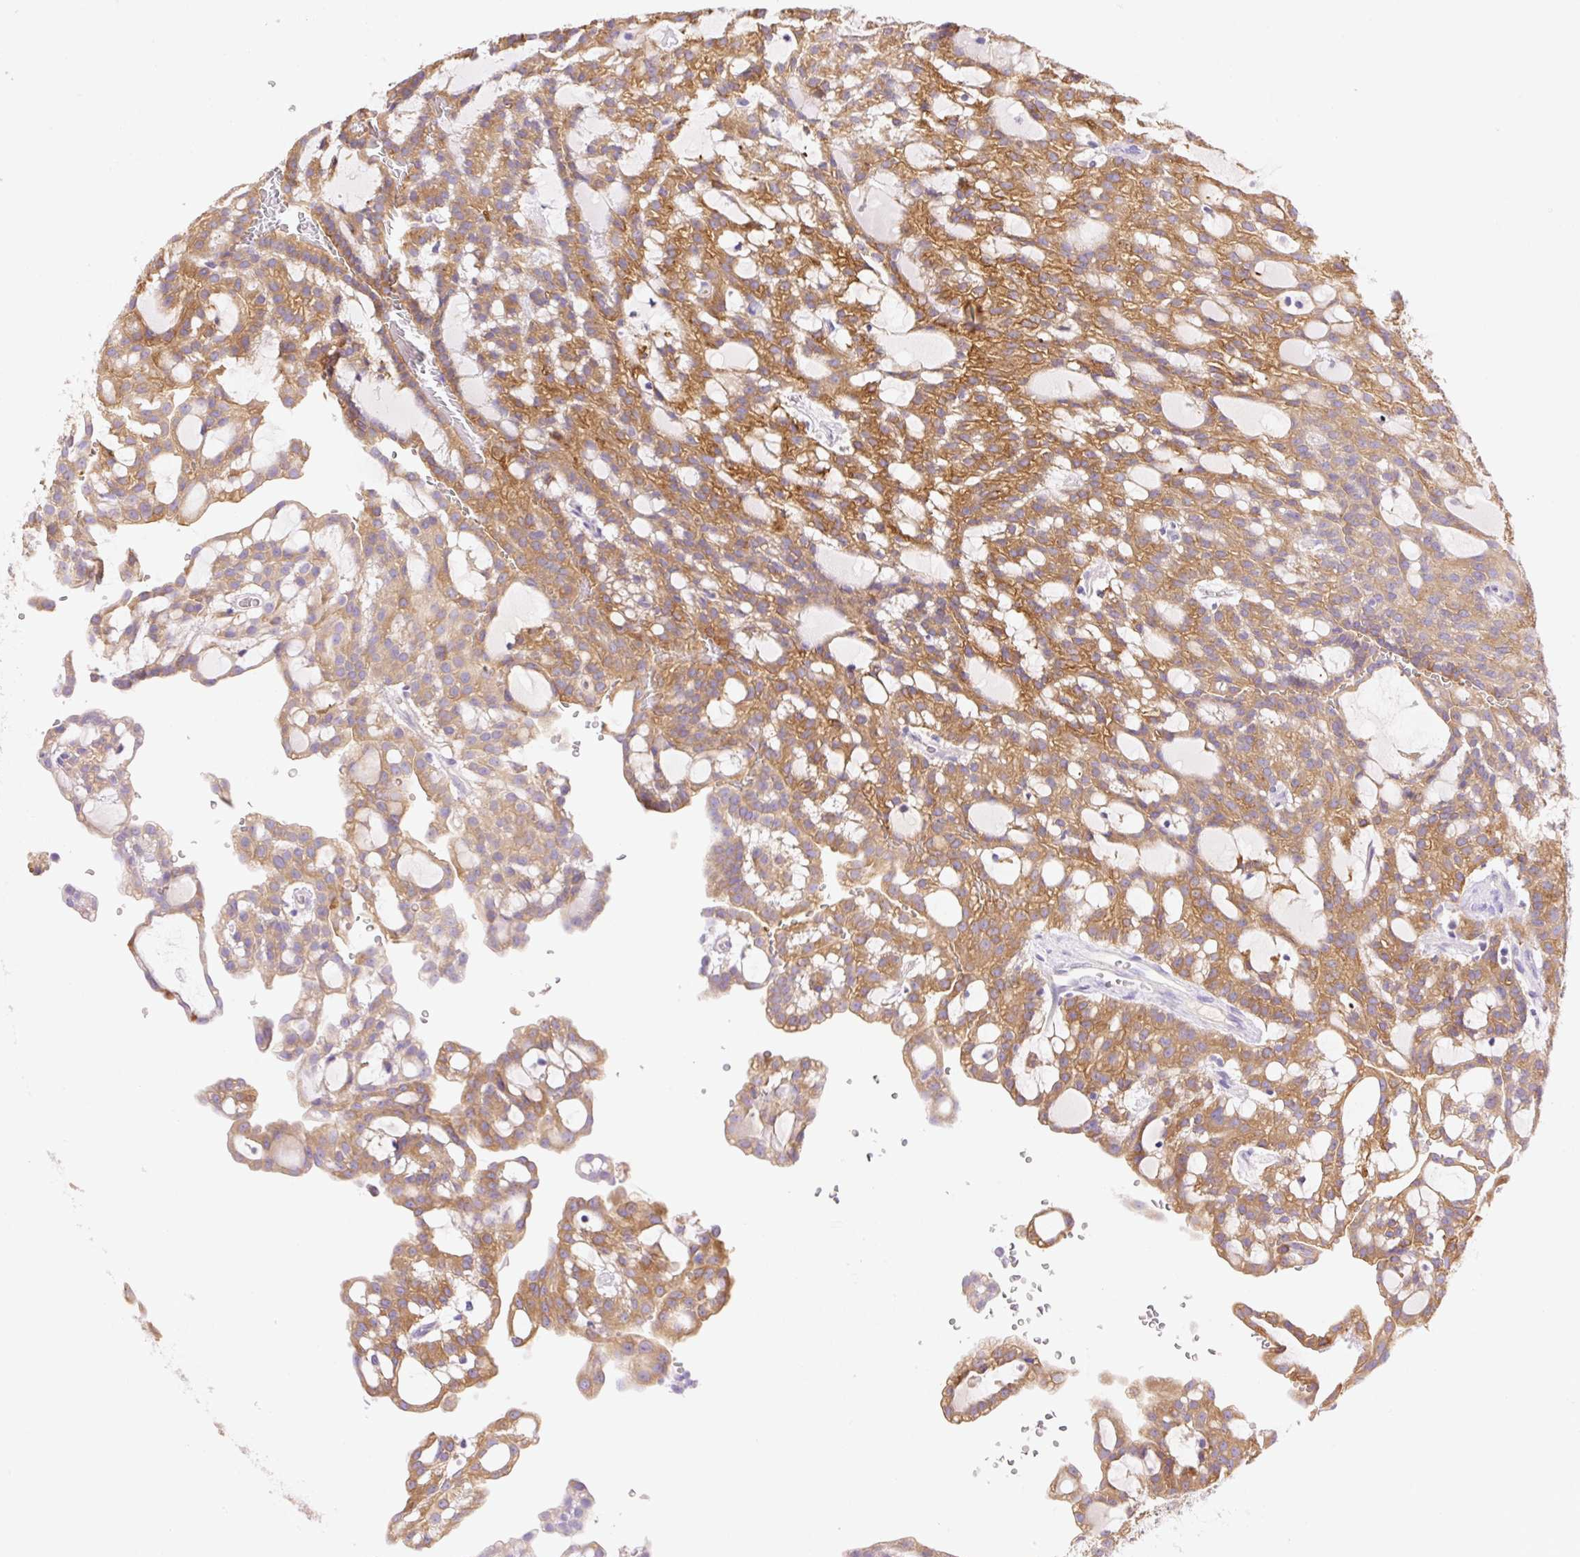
{"staining": {"intensity": "moderate", "quantity": ">75%", "location": "cytoplasmic/membranous"}, "tissue": "renal cancer", "cell_type": "Tumor cells", "image_type": "cancer", "snomed": [{"axis": "morphology", "description": "Adenocarcinoma, NOS"}, {"axis": "topography", "description": "Kidney"}], "caption": "Approximately >75% of tumor cells in human renal cancer exhibit moderate cytoplasmic/membranous protein staining as visualized by brown immunohistochemical staining.", "gene": "DENND5A", "patient": {"sex": "male", "age": 63}}